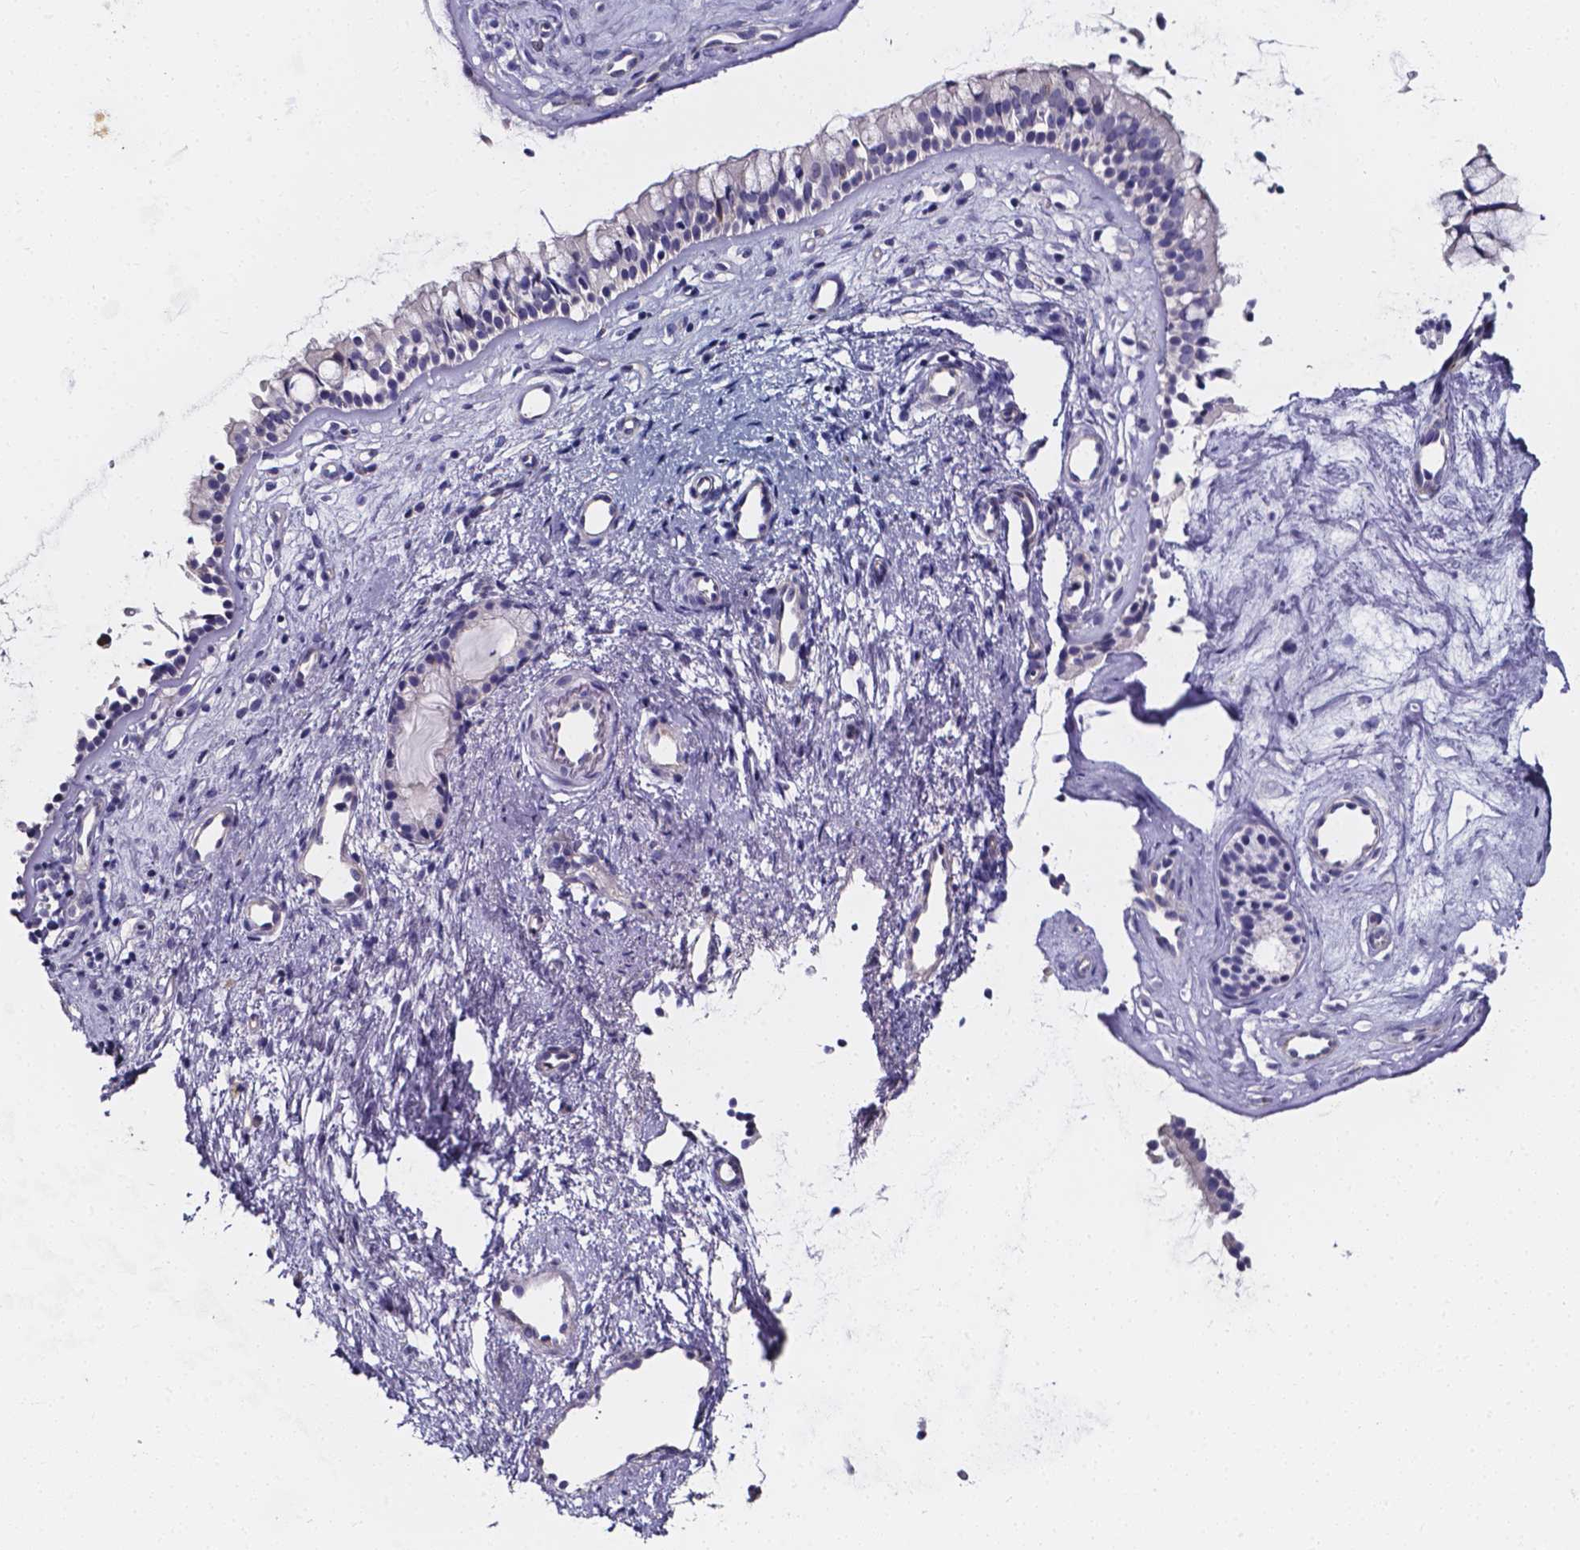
{"staining": {"intensity": "negative", "quantity": "none", "location": "none"}, "tissue": "nasopharynx", "cell_type": "Respiratory epithelial cells", "image_type": "normal", "snomed": [{"axis": "morphology", "description": "Normal tissue, NOS"}, {"axis": "topography", "description": "Nasopharynx"}], "caption": "Immunohistochemistry of normal human nasopharynx exhibits no expression in respiratory epithelial cells. (DAB (3,3'-diaminobenzidine) immunohistochemistry, high magnification).", "gene": "CACNG8", "patient": {"sex": "female", "age": 52}}